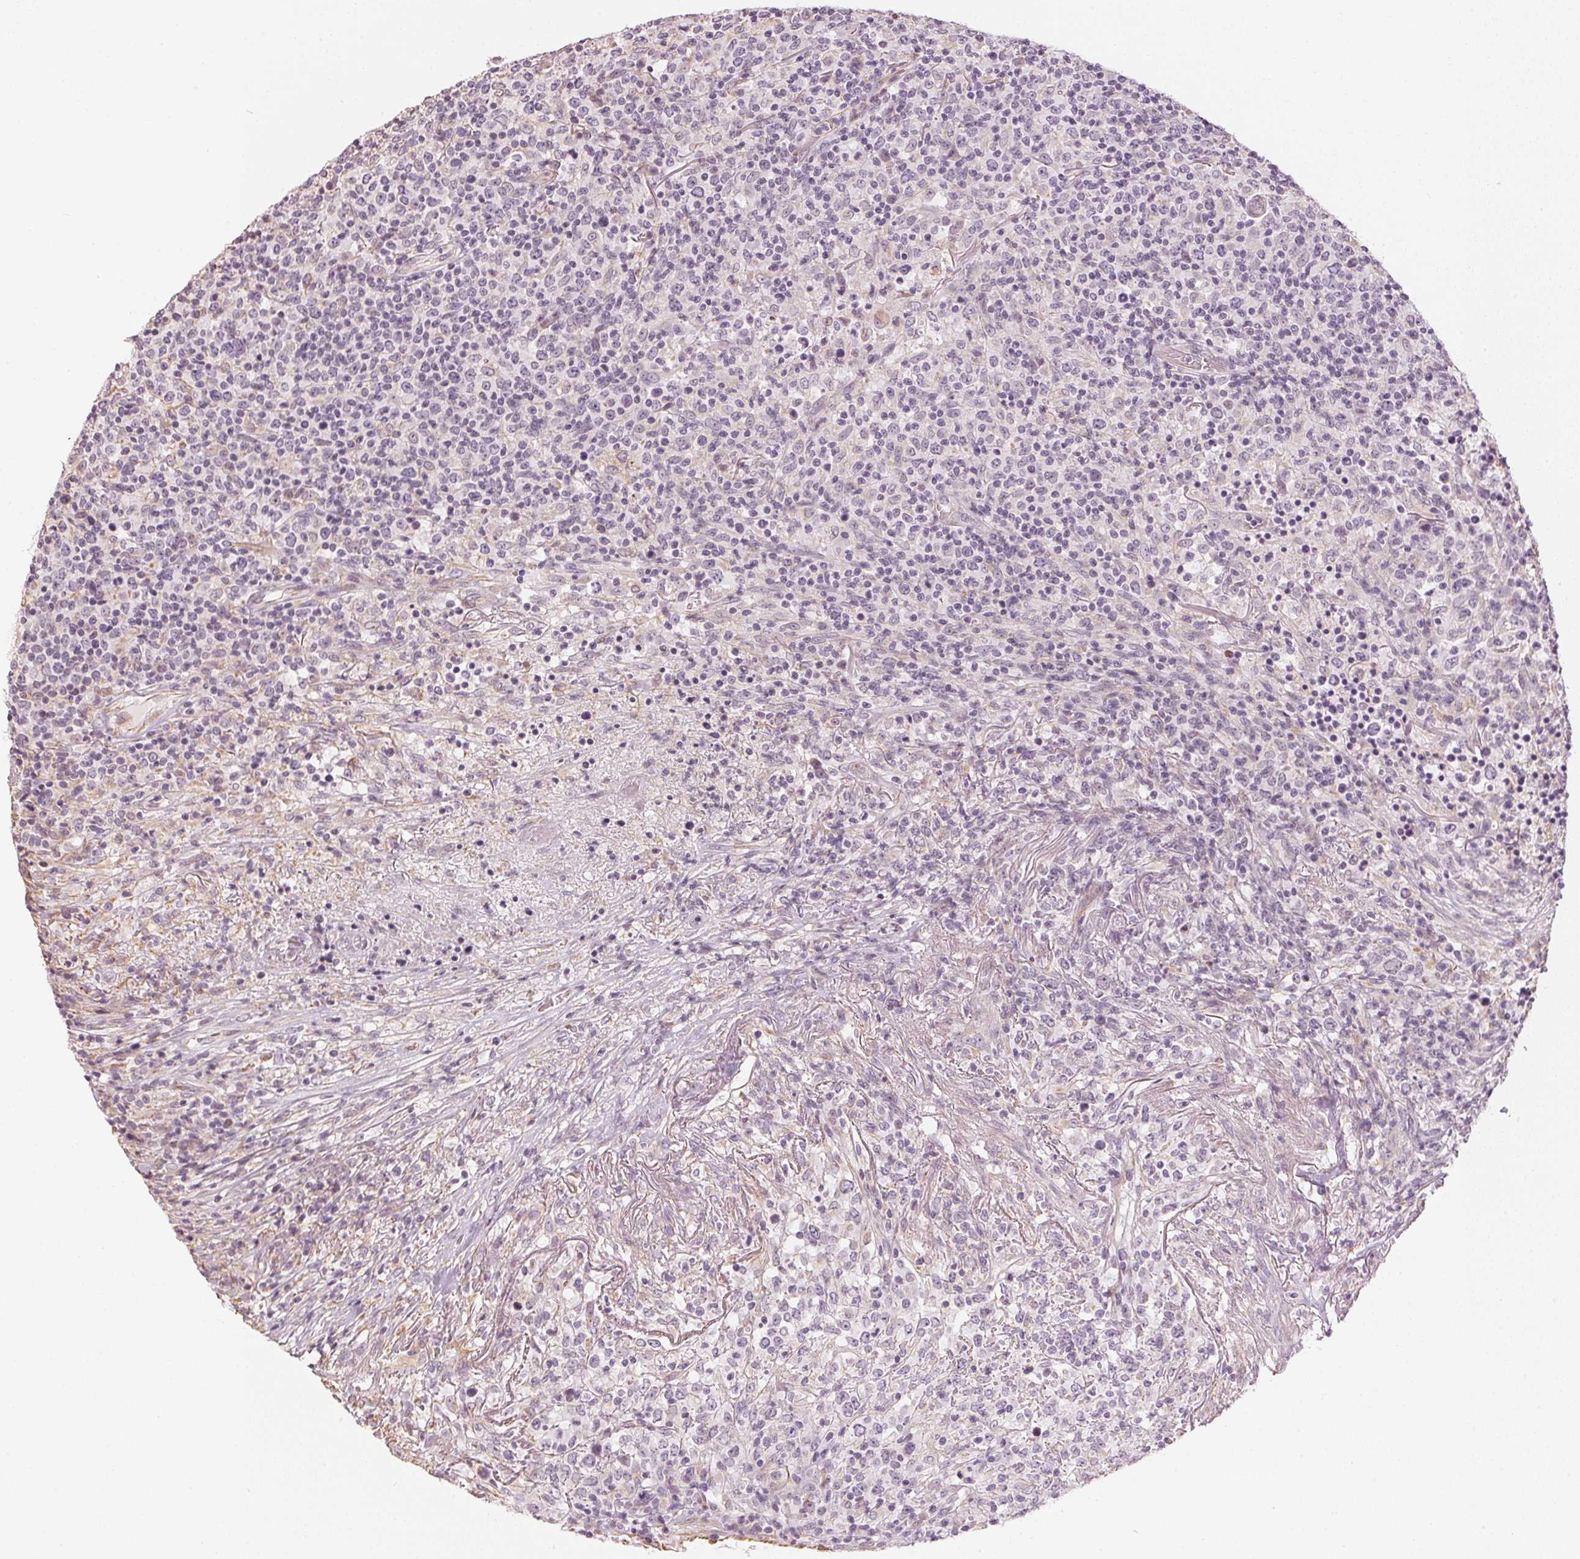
{"staining": {"intensity": "negative", "quantity": "none", "location": "none"}, "tissue": "lymphoma", "cell_type": "Tumor cells", "image_type": "cancer", "snomed": [{"axis": "morphology", "description": "Malignant lymphoma, non-Hodgkin's type, High grade"}, {"axis": "topography", "description": "Lung"}], "caption": "Tumor cells are negative for brown protein staining in malignant lymphoma, non-Hodgkin's type (high-grade). (DAB immunohistochemistry (IHC) with hematoxylin counter stain).", "gene": "APLP1", "patient": {"sex": "male", "age": 79}}